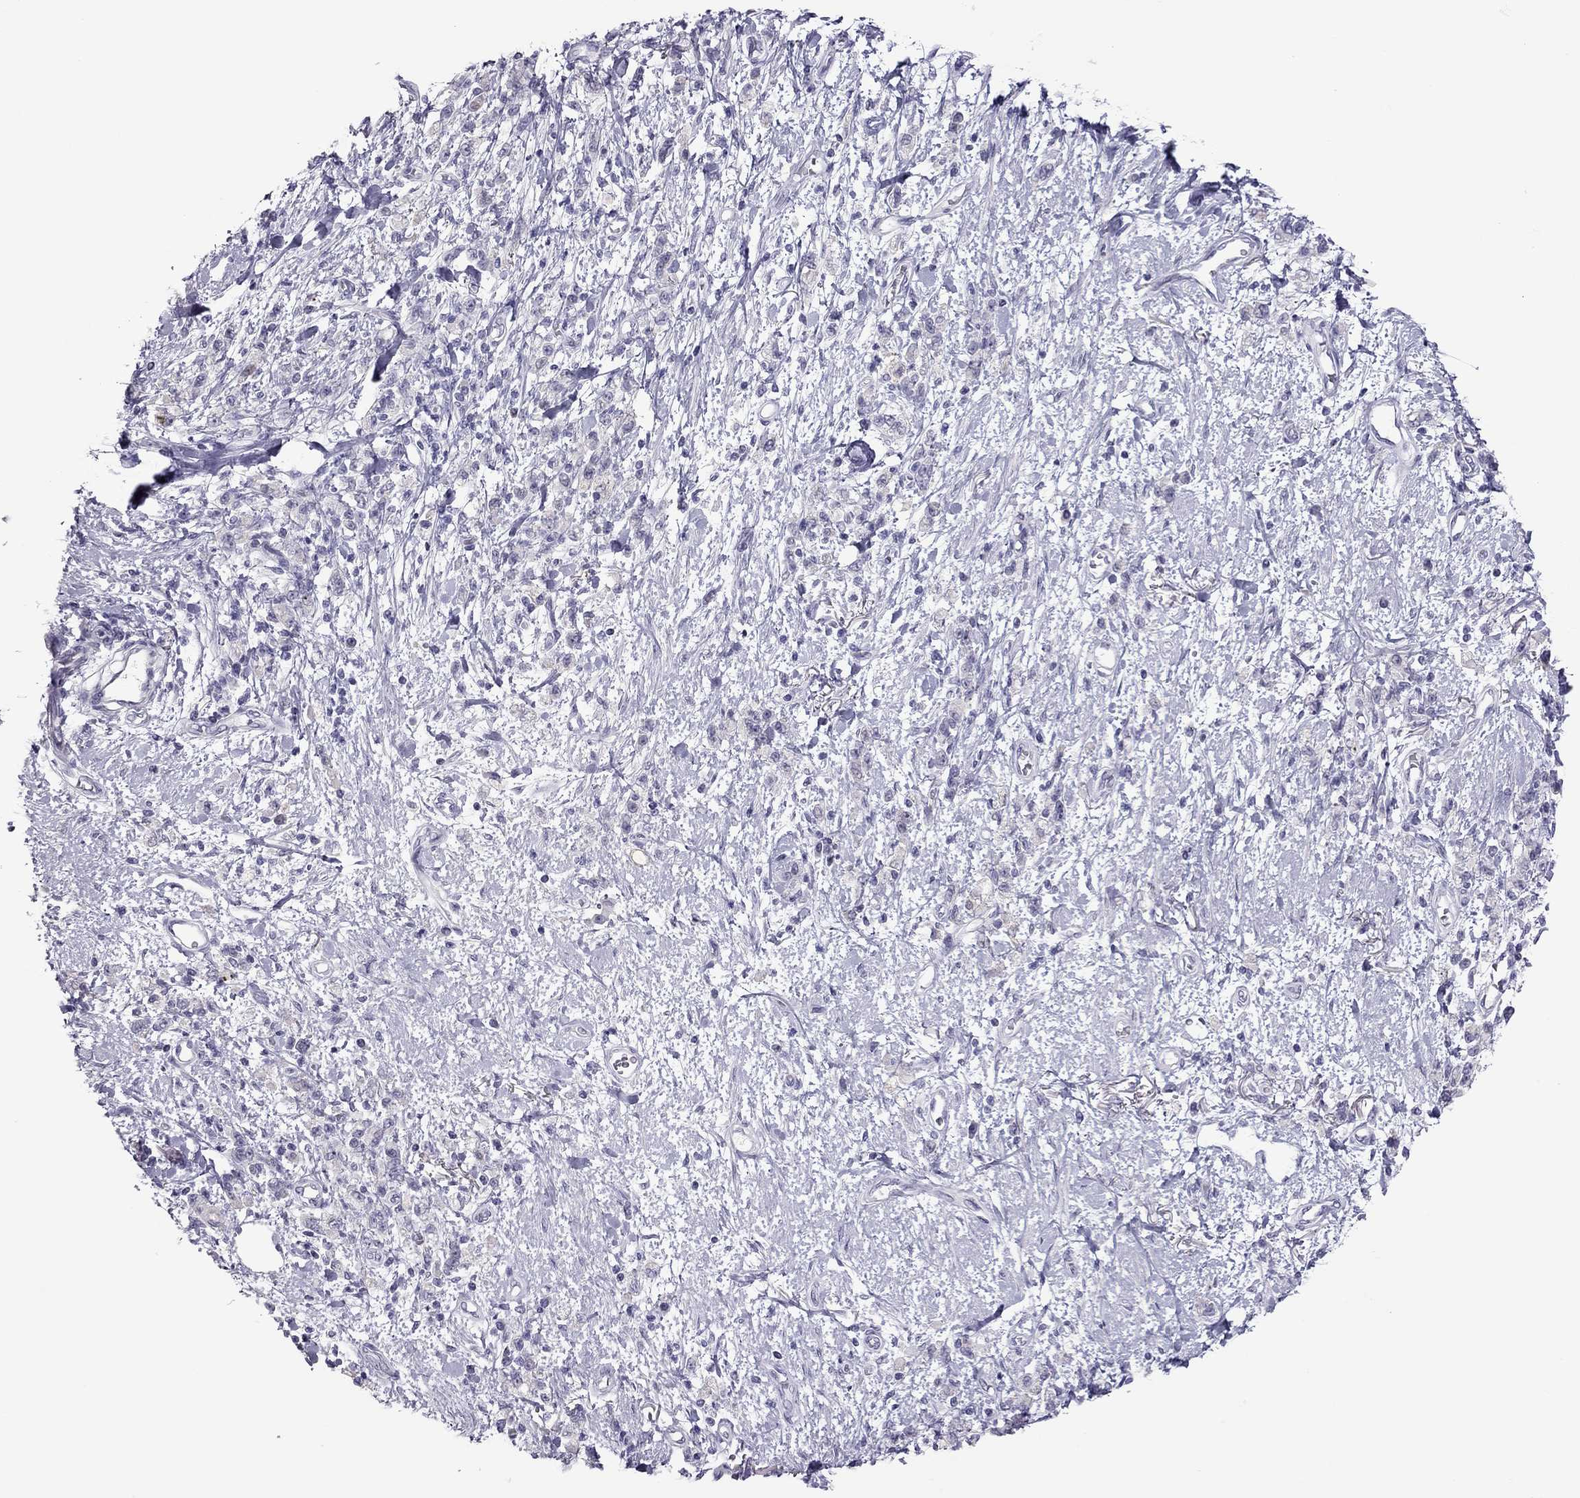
{"staining": {"intensity": "negative", "quantity": "none", "location": "none"}, "tissue": "stomach cancer", "cell_type": "Tumor cells", "image_type": "cancer", "snomed": [{"axis": "morphology", "description": "Adenocarcinoma, NOS"}, {"axis": "topography", "description": "Stomach"}], "caption": "An immunohistochemistry (IHC) image of stomach adenocarcinoma is shown. There is no staining in tumor cells of stomach adenocarcinoma.", "gene": "TEX14", "patient": {"sex": "male", "age": 77}}